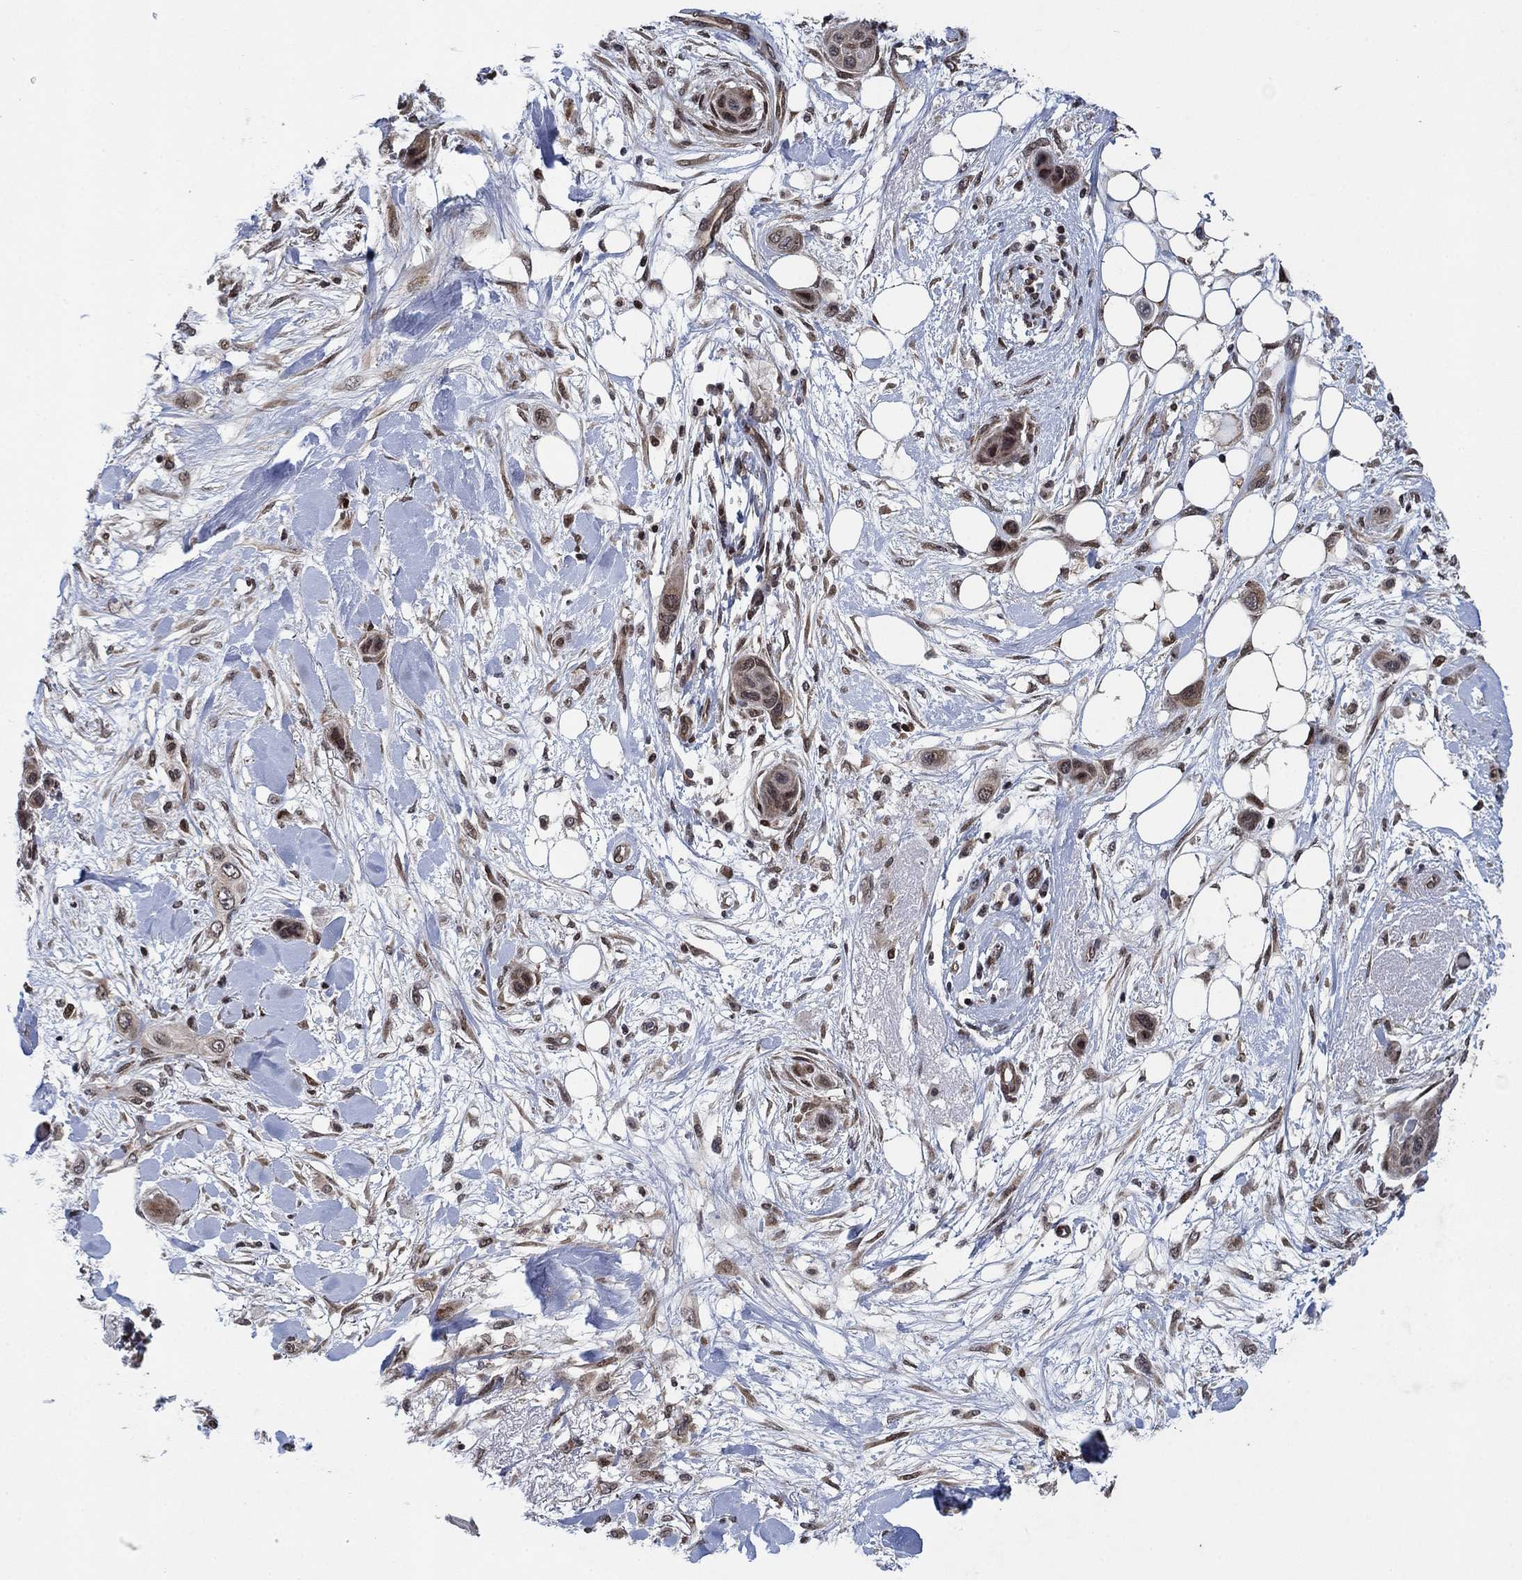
{"staining": {"intensity": "strong", "quantity": "25%-75%", "location": "nuclear"}, "tissue": "skin cancer", "cell_type": "Tumor cells", "image_type": "cancer", "snomed": [{"axis": "morphology", "description": "Squamous cell carcinoma, NOS"}, {"axis": "topography", "description": "Skin"}], "caption": "High-power microscopy captured an IHC micrograph of skin squamous cell carcinoma, revealing strong nuclear staining in about 25%-75% of tumor cells. (Brightfield microscopy of DAB IHC at high magnification).", "gene": "PRICKLE4", "patient": {"sex": "male", "age": 79}}